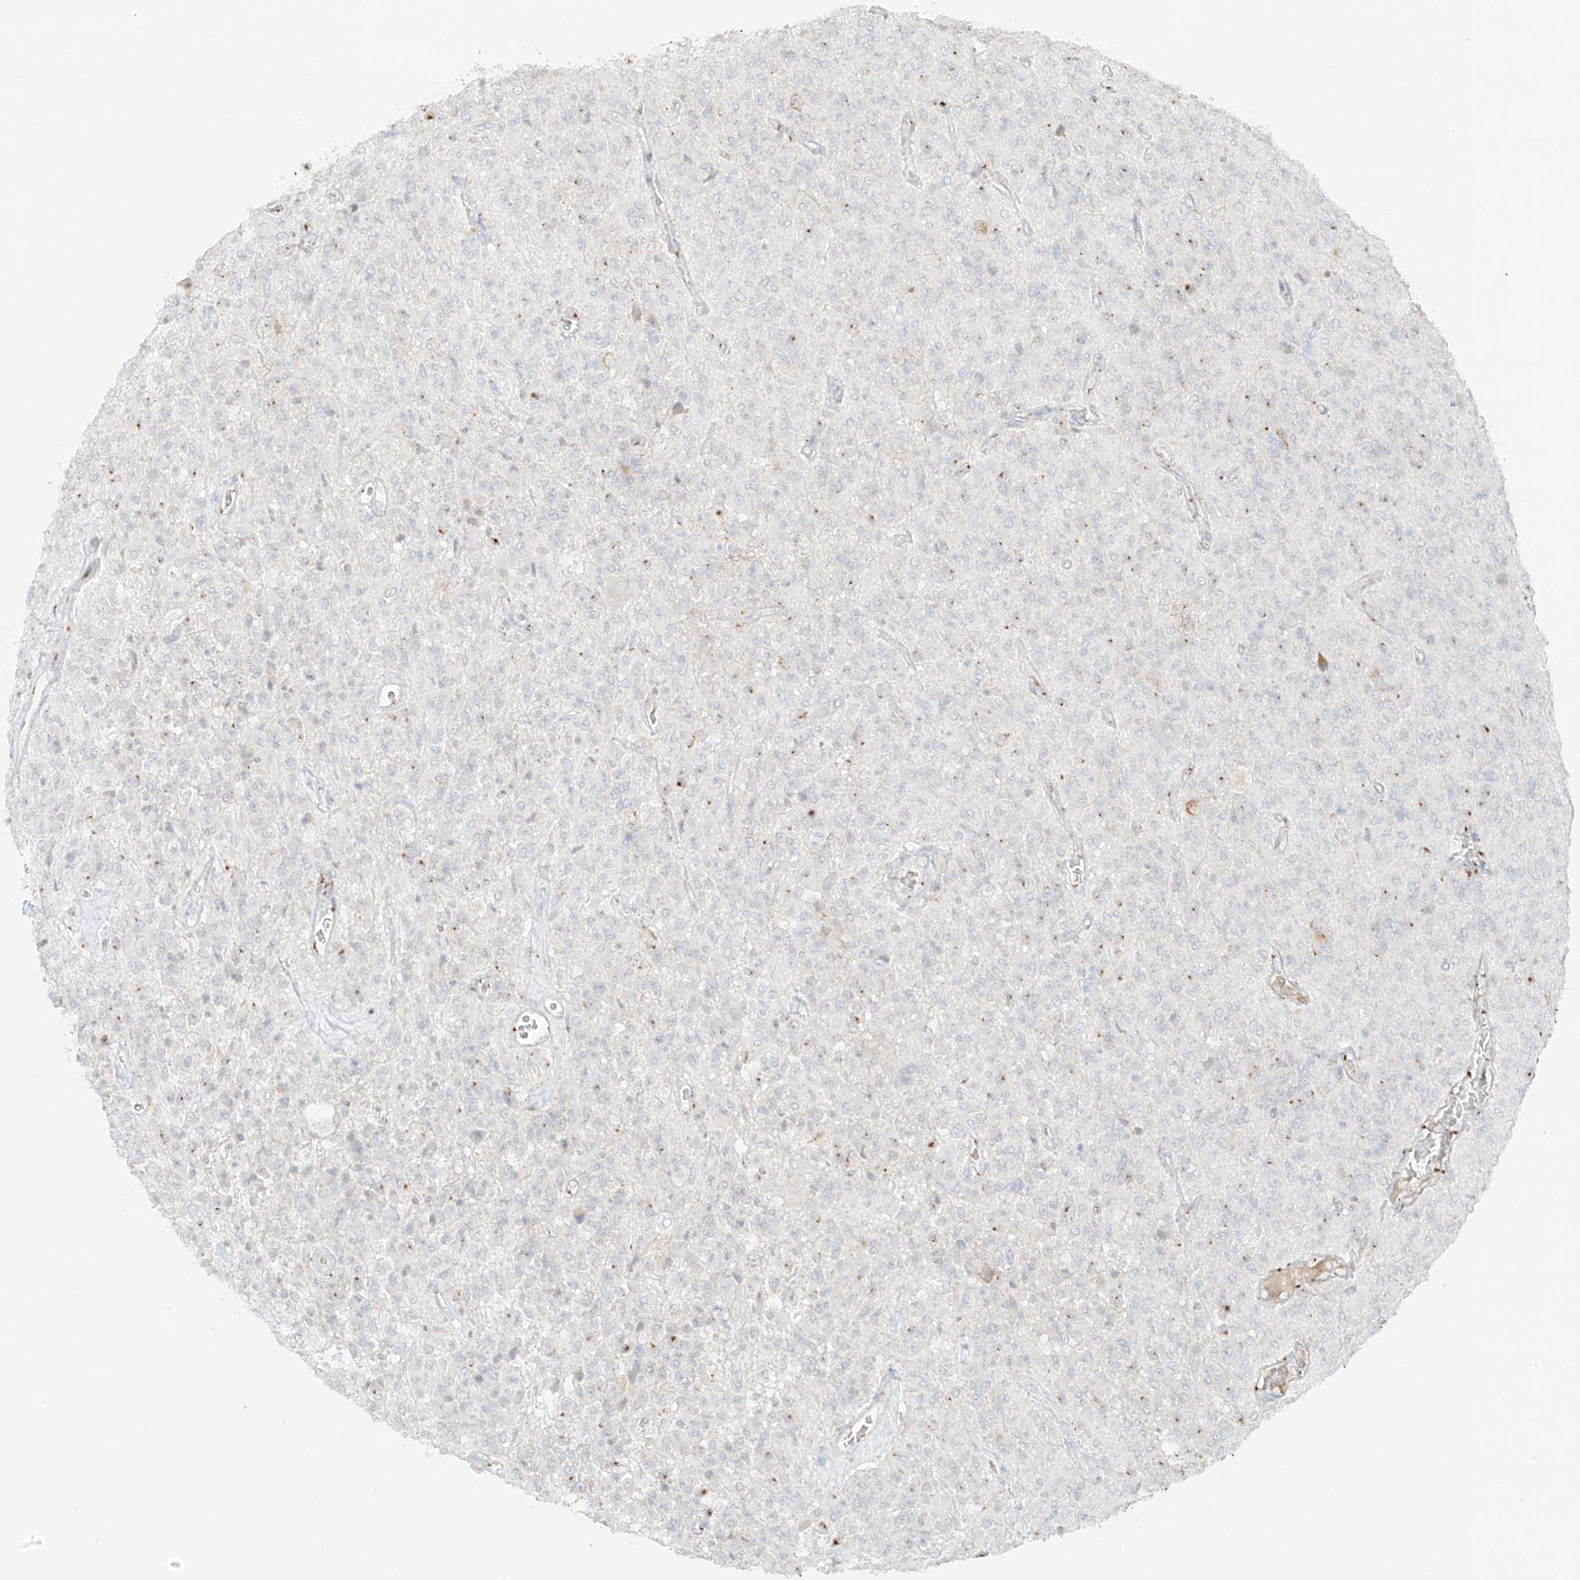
{"staining": {"intensity": "negative", "quantity": "none", "location": "none"}, "tissue": "glioma", "cell_type": "Tumor cells", "image_type": "cancer", "snomed": [{"axis": "morphology", "description": "Glioma, malignant, High grade"}, {"axis": "topography", "description": "Brain"}], "caption": "This histopathology image is of glioma stained with IHC to label a protein in brown with the nuclei are counter-stained blue. There is no staining in tumor cells.", "gene": "TMEM87B", "patient": {"sex": "female", "age": 57}}